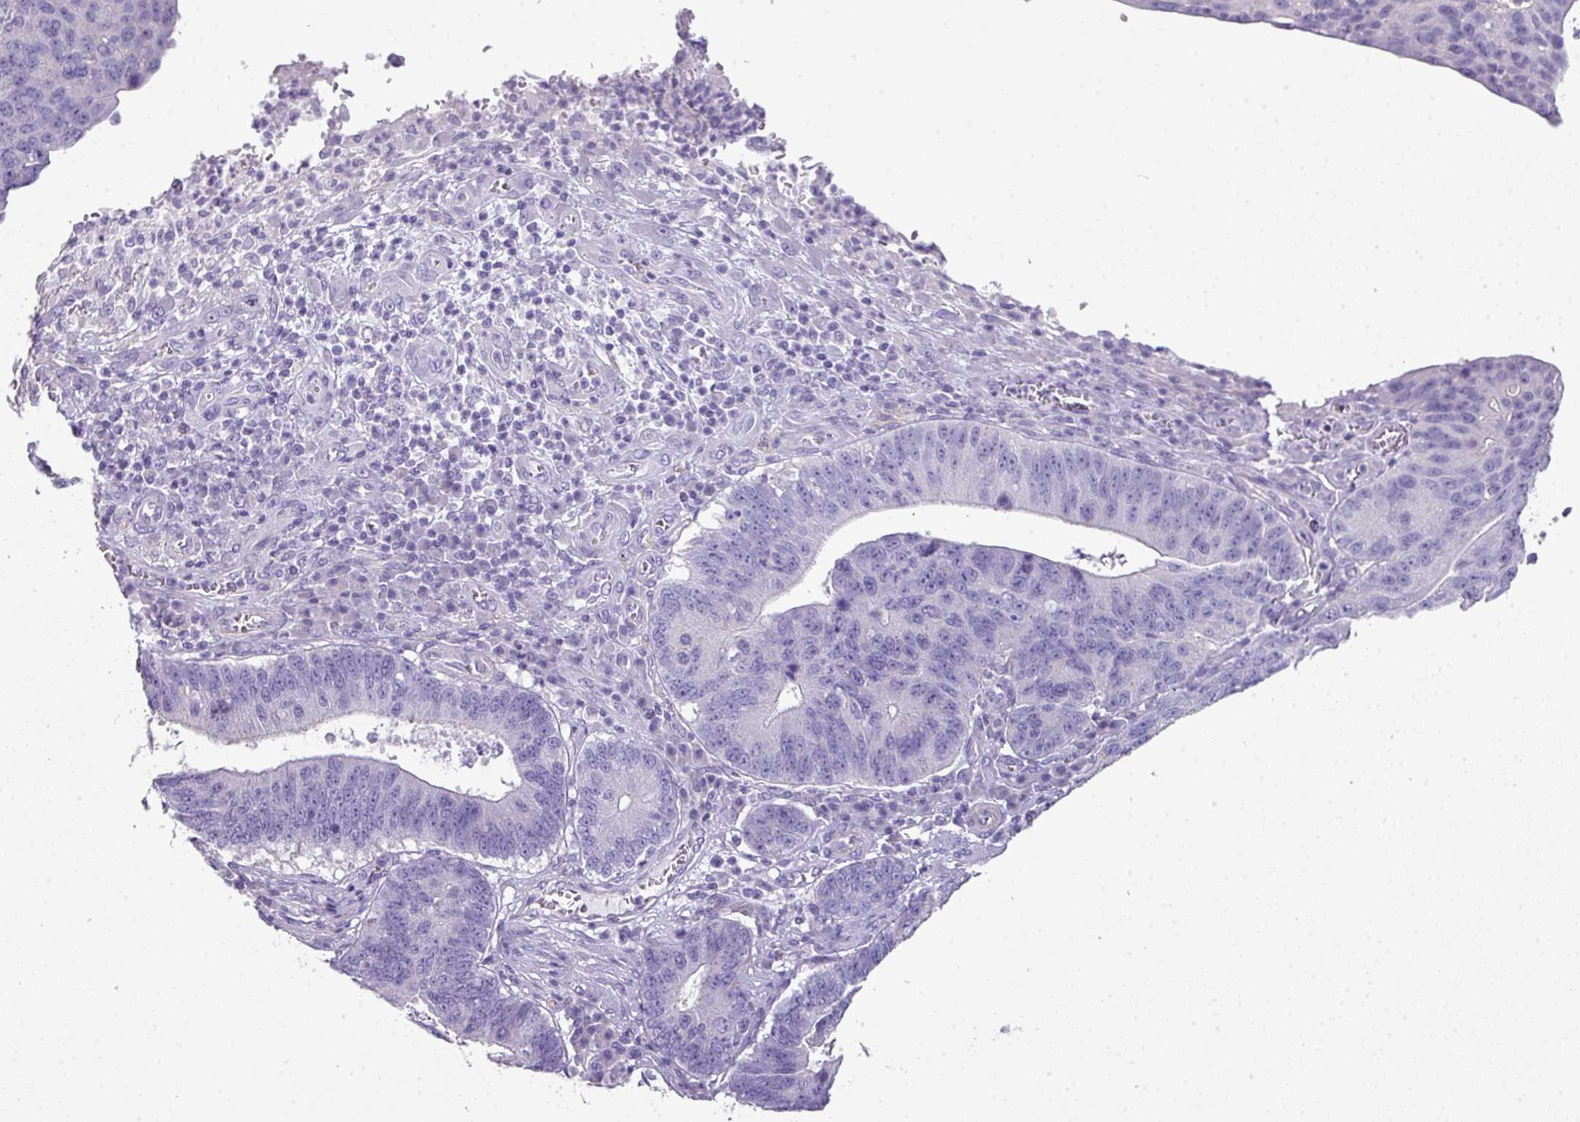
{"staining": {"intensity": "negative", "quantity": "none", "location": "none"}, "tissue": "stomach cancer", "cell_type": "Tumor cells", "image_type": "cancer", "snomed": [{"axis": "morphology", "description": "Adenocarcinoma, NOS"}, {"axis": "topography", "description": "Stomach"}], "caption": "The photomicrograph reveals no significant staining in tumor cells of stomach adenocarcinoma.", "gene": "GLI4", "patient": {"sex": "male", "age": 59}}